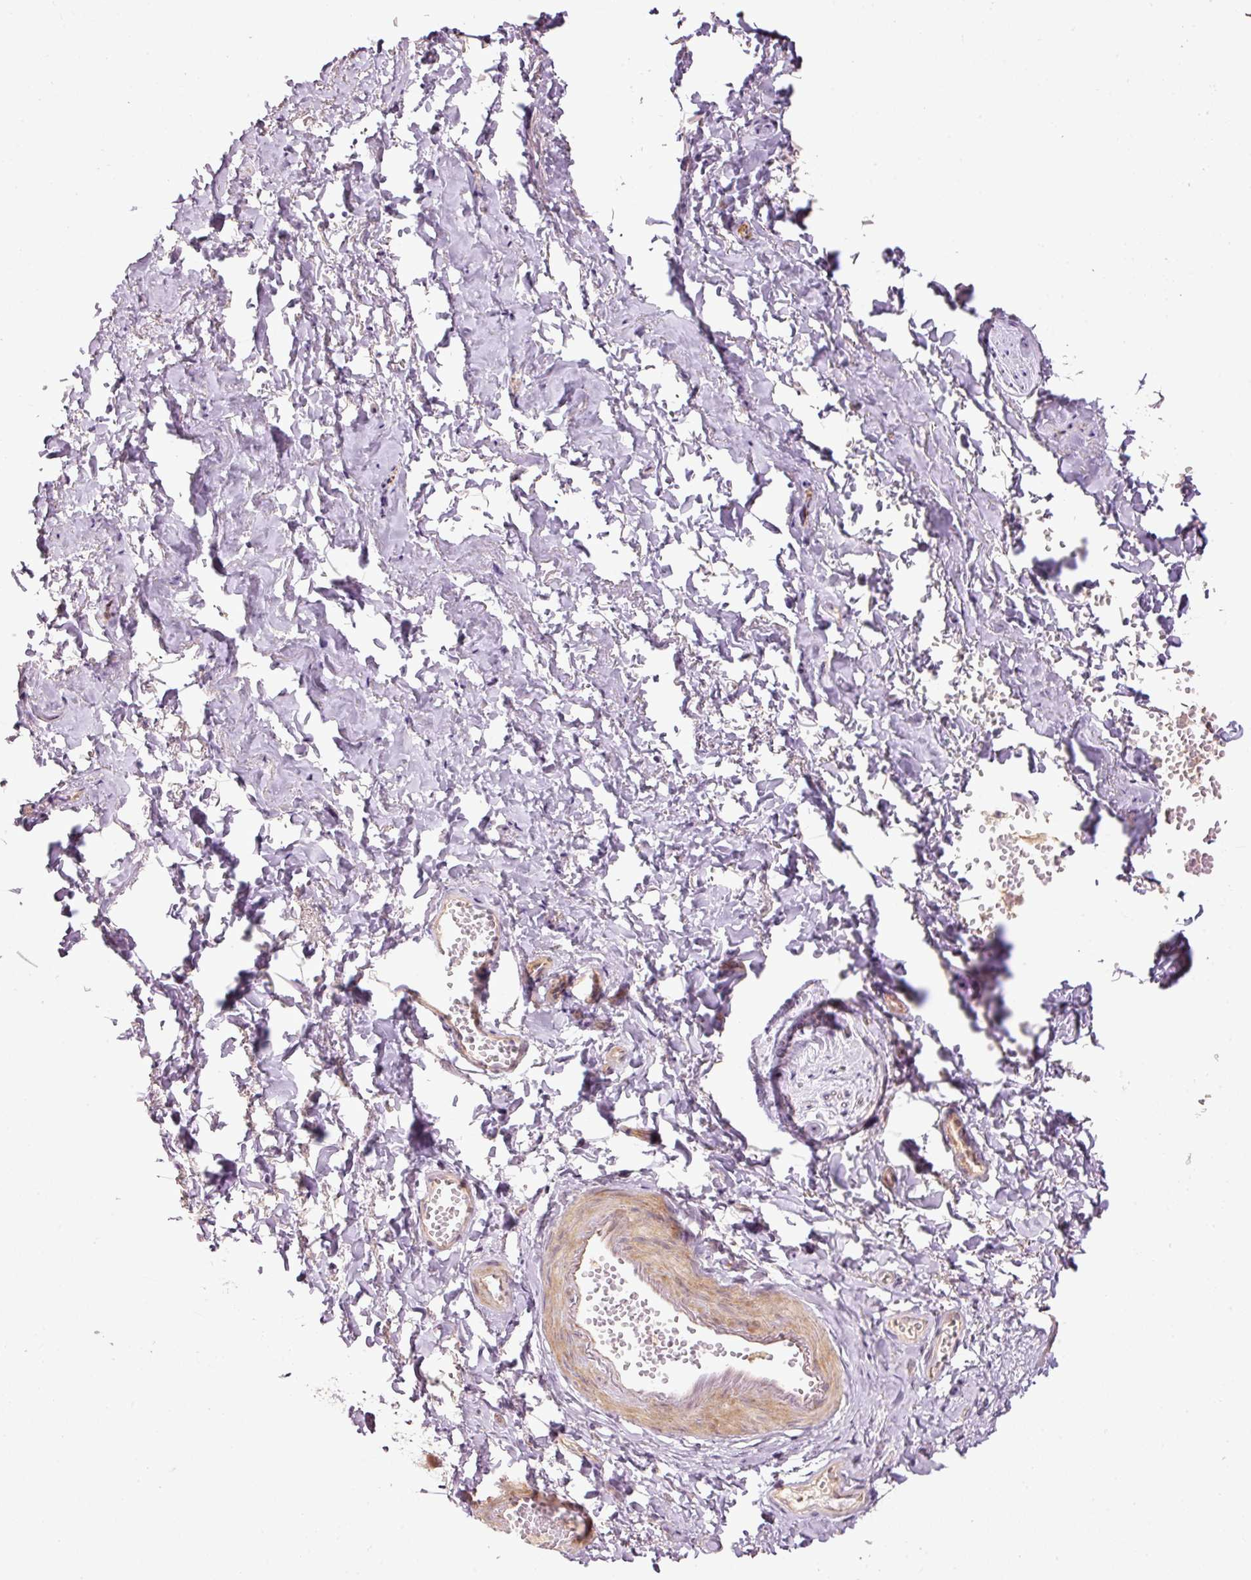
{"staining": {"intensity": "negative", "quantity": "none", "location": "none"}, "tissue": "adipose tissue", "cell_type": "Adipocytes", "image_type": "normal", "snomed": [{"axis": "morphology", "description": "Normal tissue, NOS"}, {"axis": "topography", "description": "Vulva"}, {"axis": "topography", "description": "Vagina"}, {"axis": "topography", "description": "Peripheral nerve tissue"}], "caption": "The IHC image has no significant expression in adipocytes of adipose tissue.", "gene": "MAP10", "patient": {"sex": "female", "age": 66}}